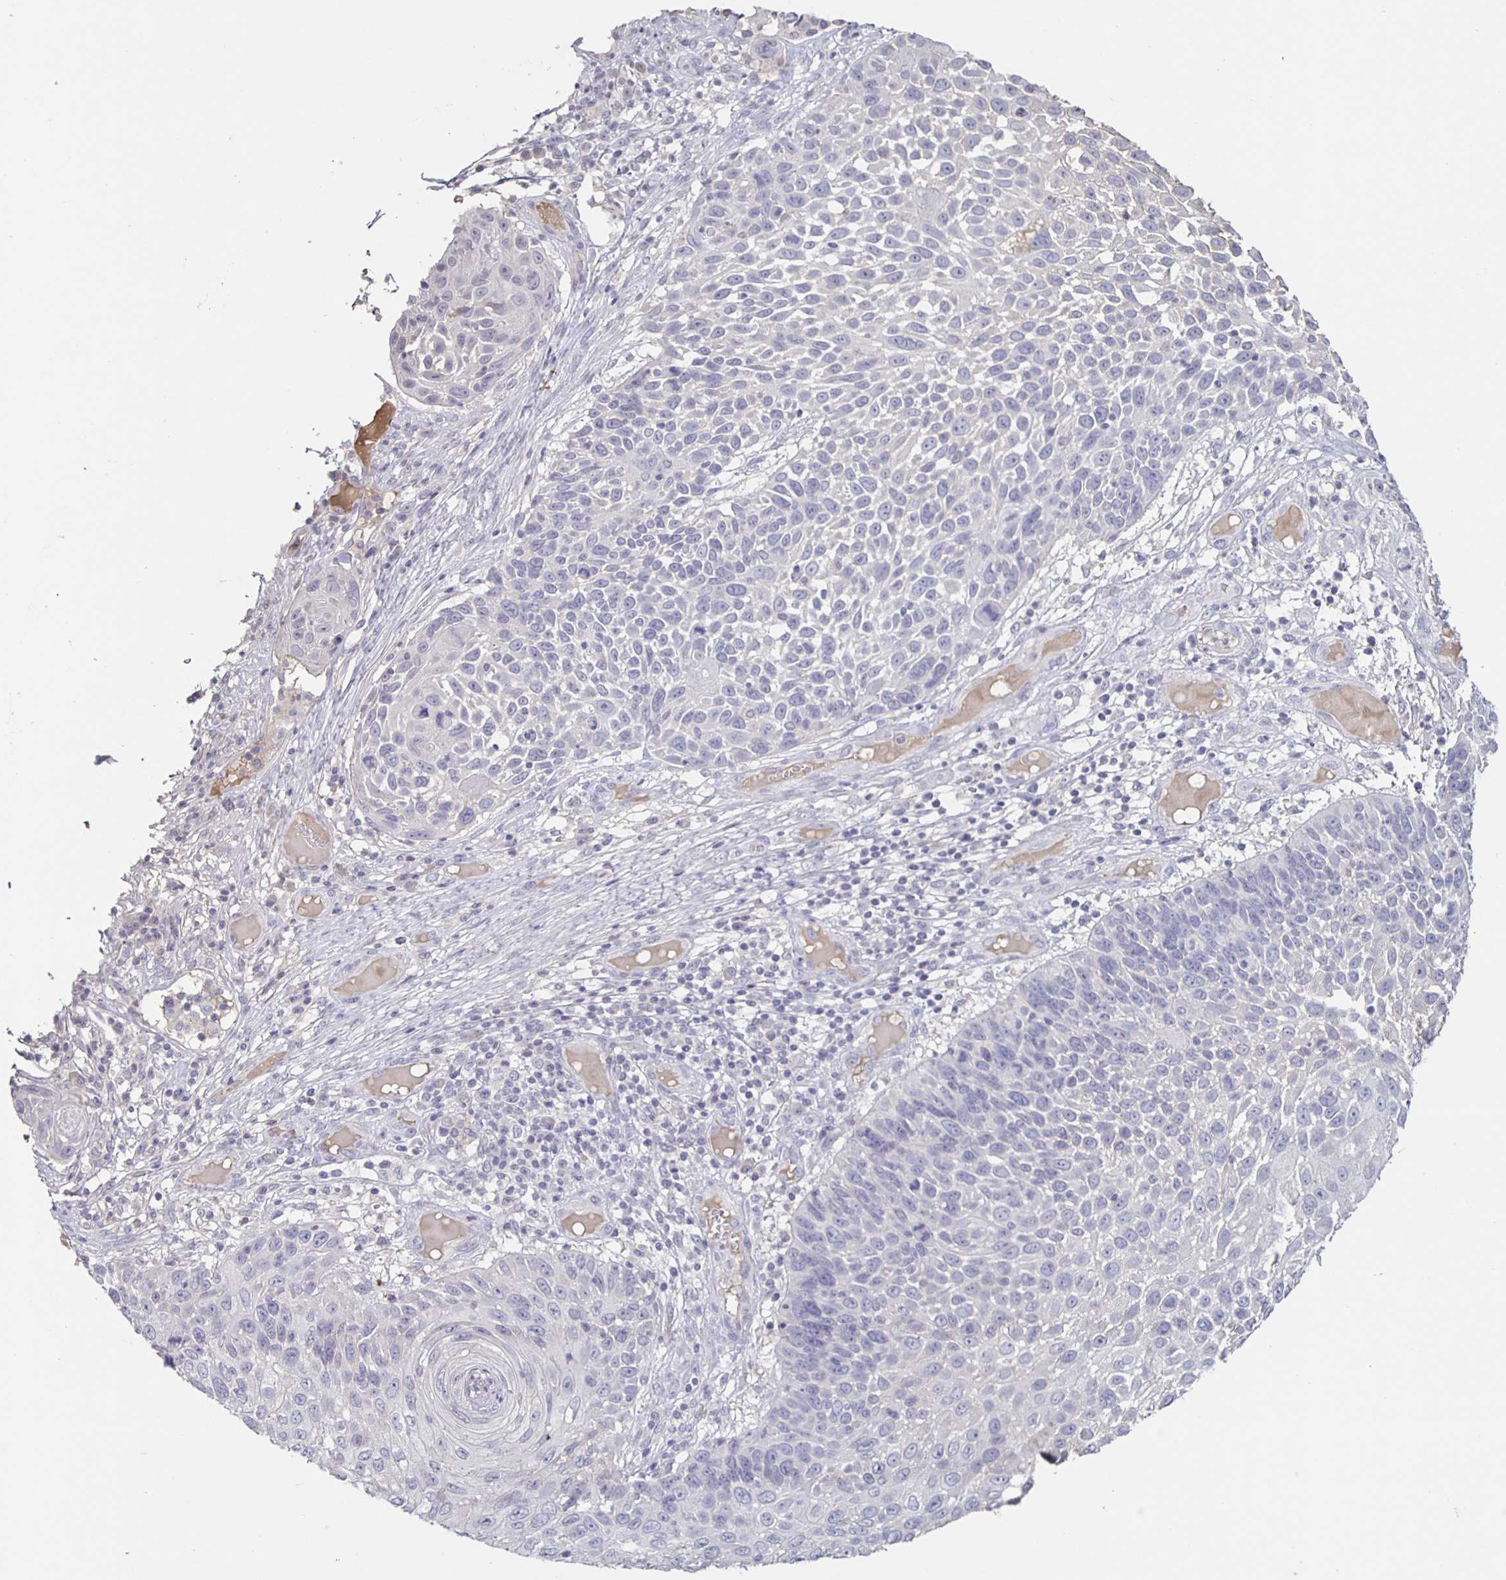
{"staining": {"intensity": "negative", "quantity": "none", "location": "none"}, "tissue": "skin cancer", "cell_type": "Tumor cells", "image_type": "cancer", "snomed": [{"axis": "morphology", "description": "Squamous cell carcinoma, NOS"}, {"axis": "topography", "description": "Skin"}], "caption": "DAB immunohistochemical staining of skin cancer reveals no significant expression in tumor cells.", "gene": "INSL5", "patient": {"sex": "male", "age": 92}}